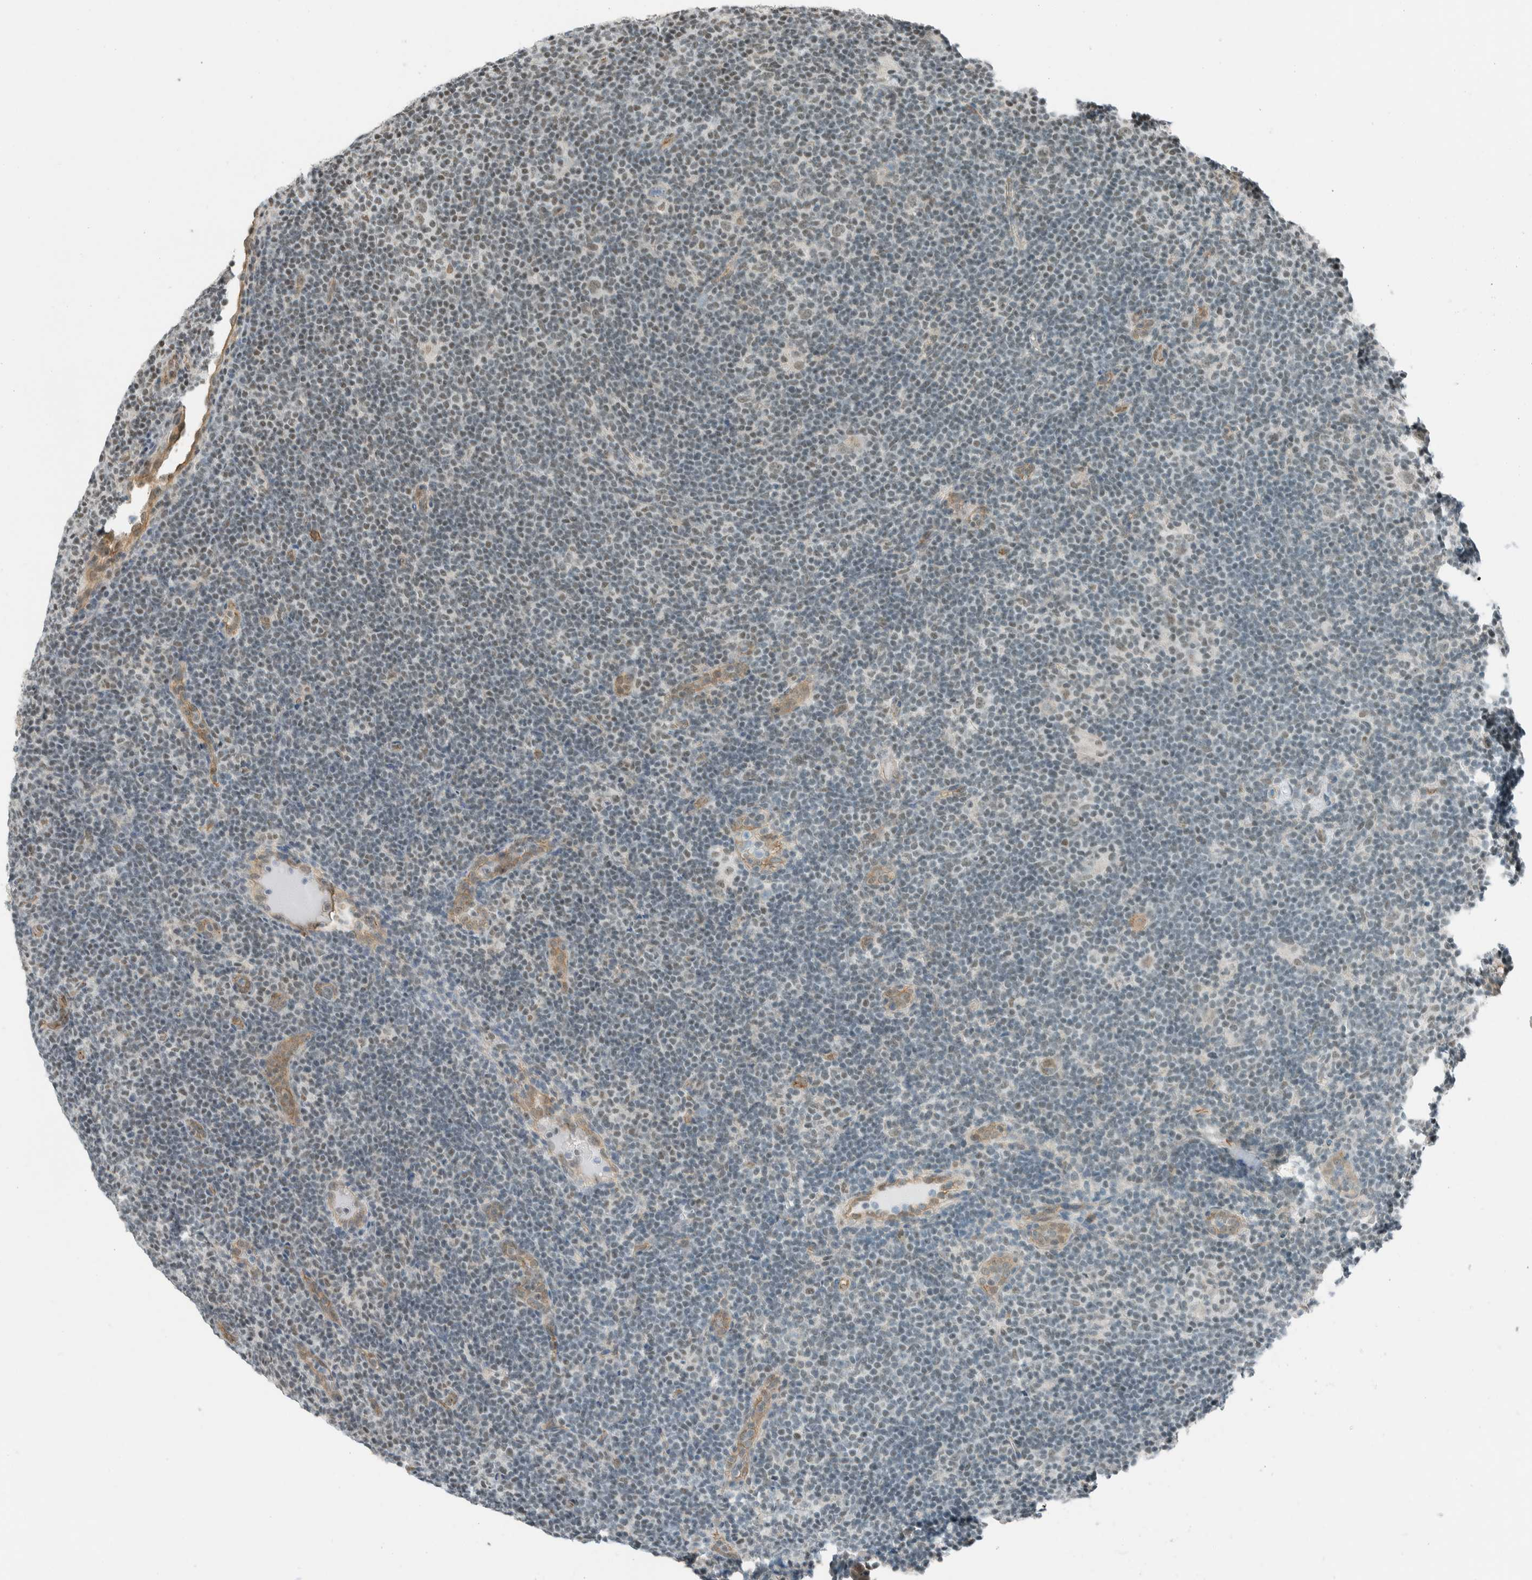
{"staining": {"intensity": "weak", "quantity": "<25%", "location": "nuclear"}, "tissue": "lymphoma", "cell_type": "Tumor cells", "image_type": "cancer", "snomed": [{"axis": "morphology", "description": "Hodgkin's disease, NOS"}, {"axis": "topography", "description": "Lymph node"}], "caption": "Photomicrograph shows no protein positivity in tumor cells of Hodgkin's disease tissue. The staining is performed using DAB (3,3'-diaminobenzidine) brown chromogen with nuclei counter-stained in using hematoxylin.", "gene": "NIBAN2", "patient": {"sex": "female", "age": 57}}